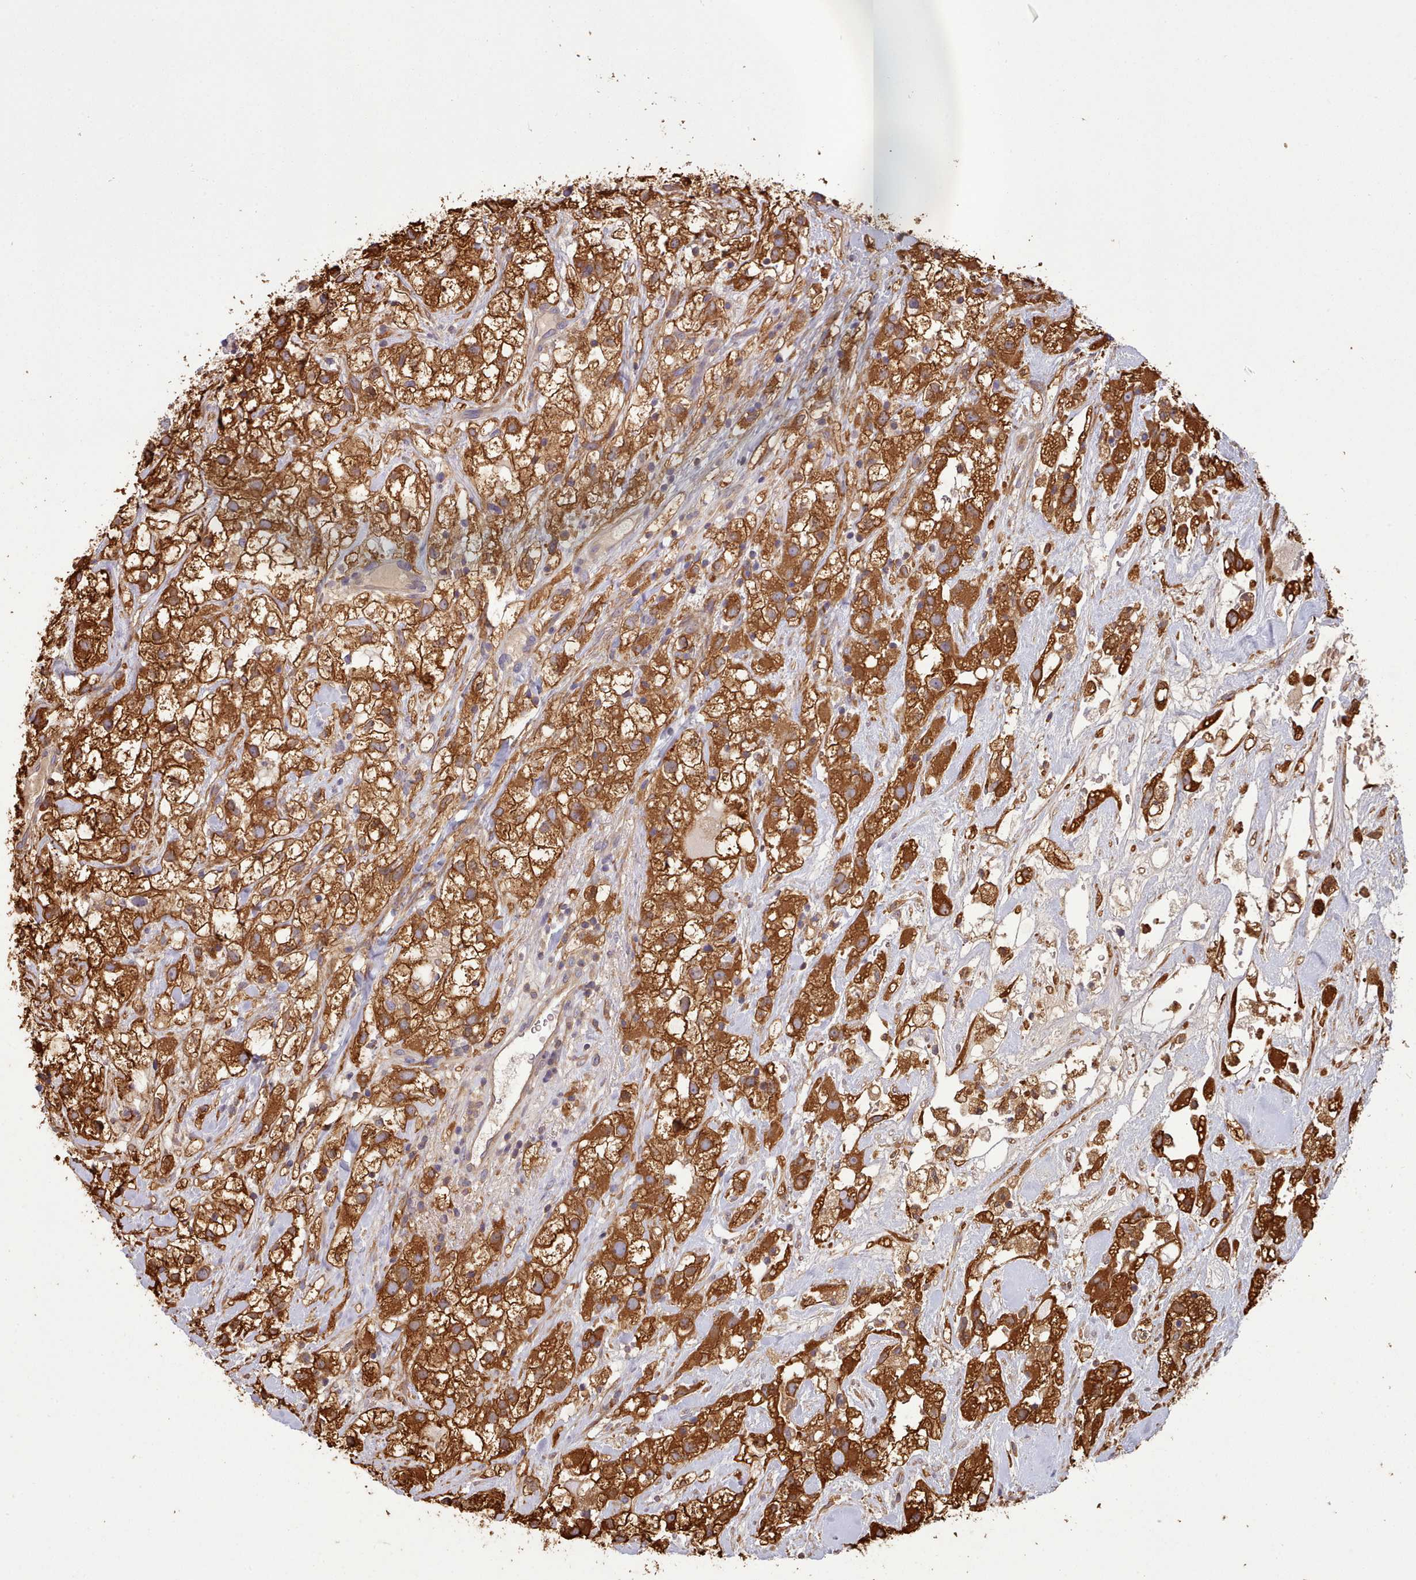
{"staining": {"intensity": "strong", "quantity": ">75%", "location": "cytoplasmic/membranous"}, "tissue": "renal cancer", "cell_type": "Tumor cells", "image_type": "cancer", "snomed": [{"axis": "morphology", "description": "Adenocarcinoma, NOS"}, {"axis": "topography", "description": "Kidney"}], "caption": "DAB immunohistochemical staining of renal cancer reveals strong cytoplasmic/membranous protein expression in about >75% of tumor cells.", "gene": "SLC4A9", "patient": {"sex": "male", "age": 59}}